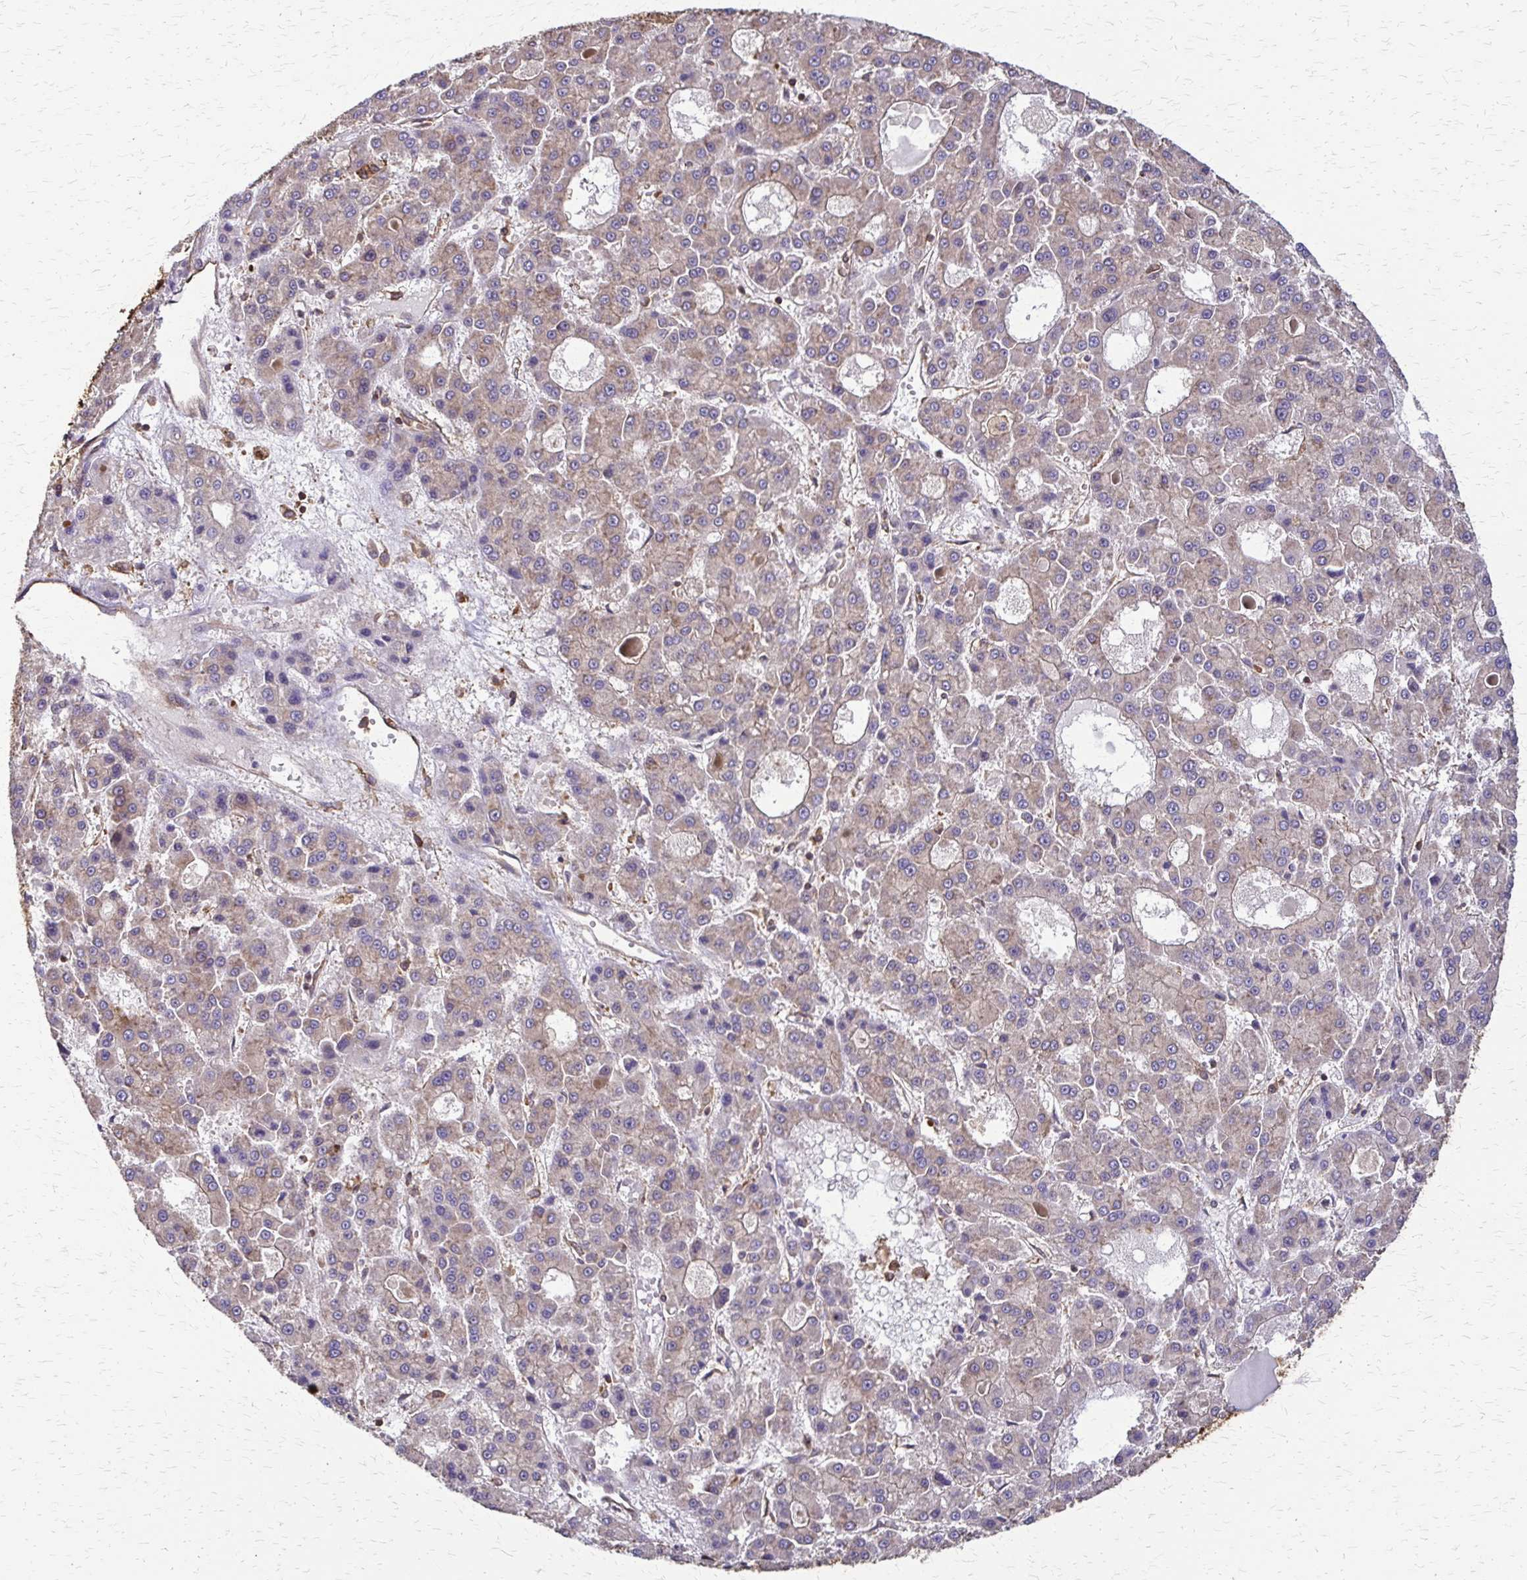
{"staining": {"intensity": "weak", "quantity": "<25%", "location": "cytoplasmic/membranous"}, "tissue": "liver cancer", "cell_type": "Tumor cells", "image_type": "cancer", "snomed": [{"axis": "morphology", "description": "Carcinoma, Hepatocellular, NOS"}, {"axis": "topography", "description": "Liver"}], "caption": "This histopathology image is of liver cancer (hepatocellular carcinoma) stained with IHC to label a protein in brown with the nuclei are counter-stained blue. There is no staining in tumor cells.", "gene": "EEF2", "patient": {"sex": "male", "age": 70}}